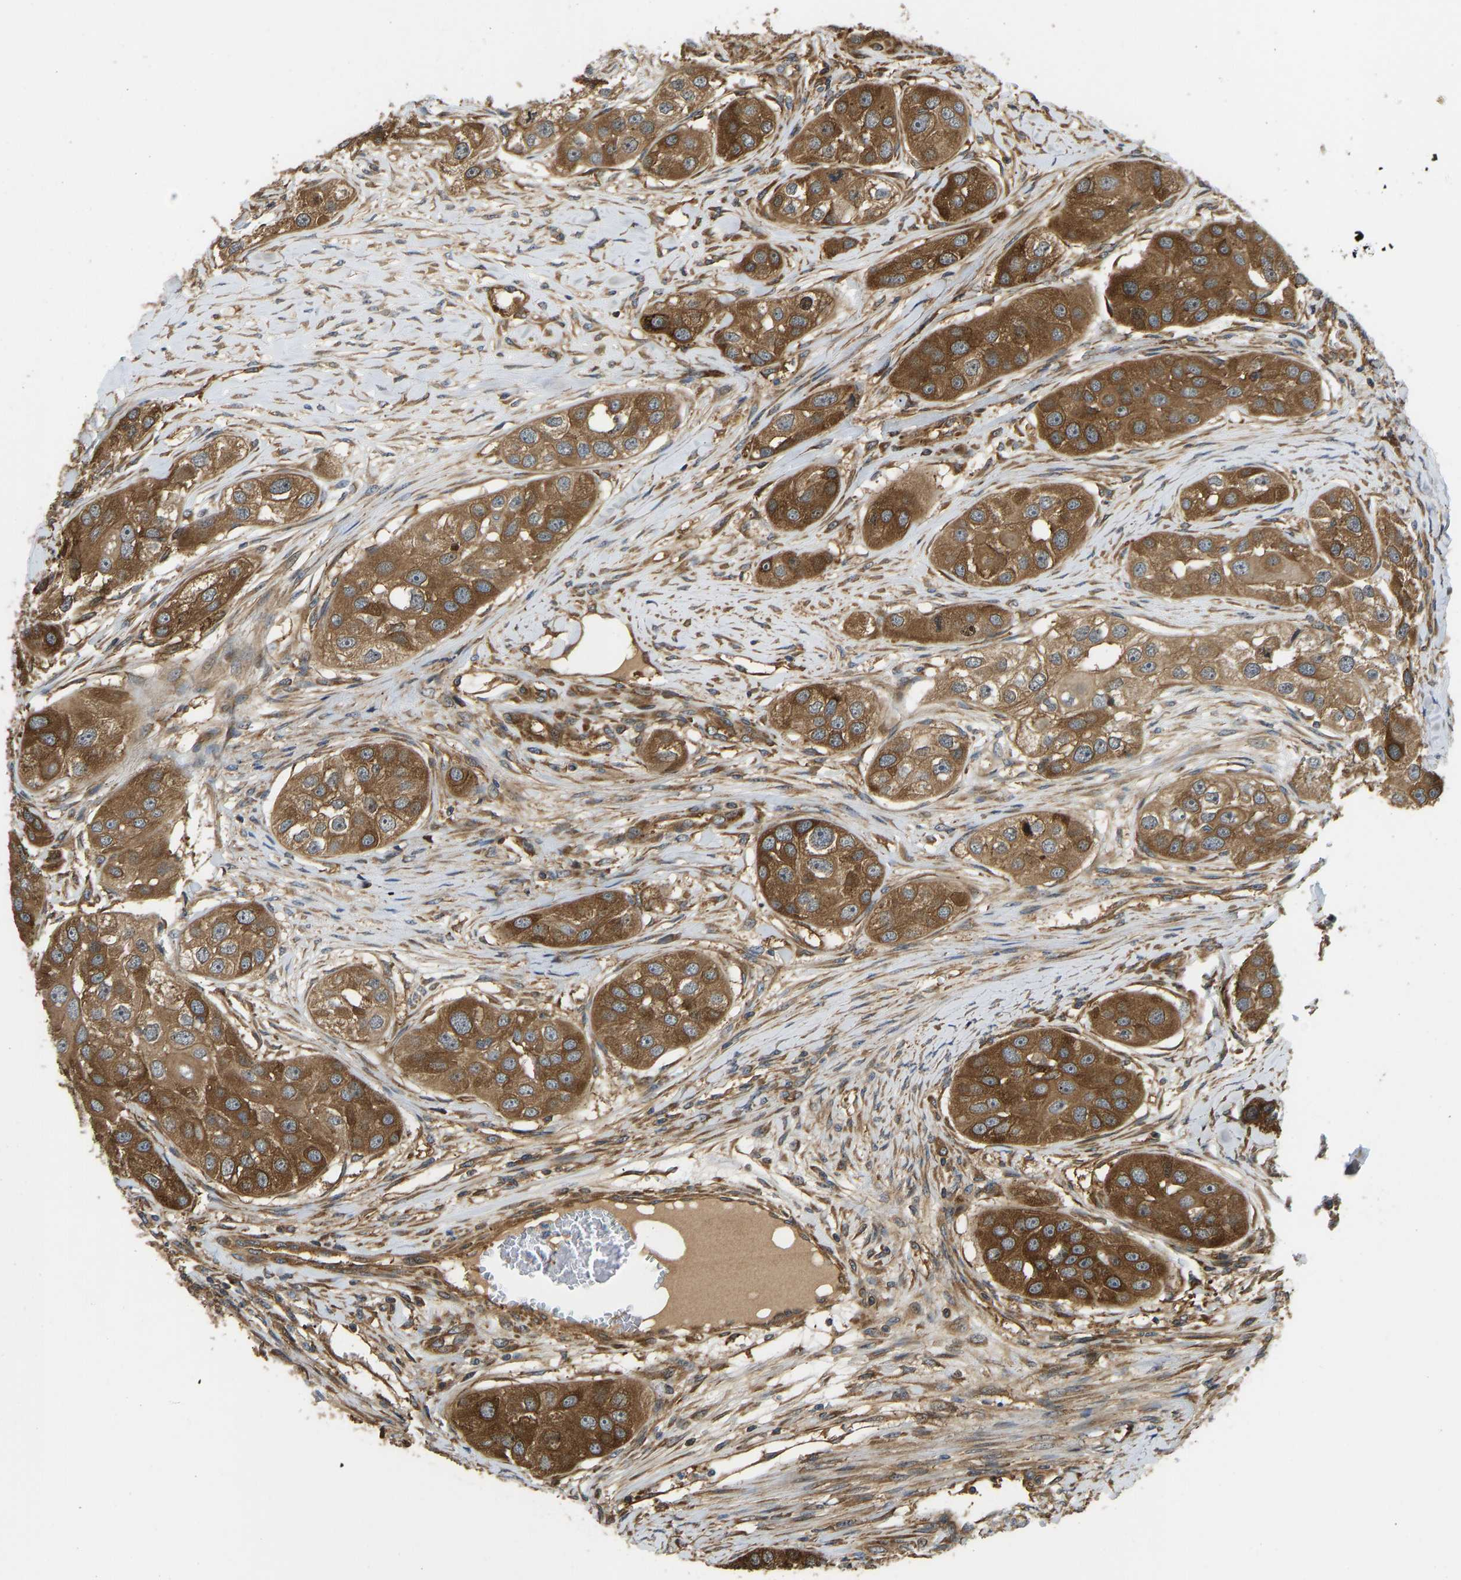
{"staining": {"intensity": "moderate", "quantity": ">75%", "location": "cytoplasmic/membranous"}, "tissue": "head and neck cancer", "cell_type": "Tumor cells", "image_type": "cancer", "snomed": [{"axis": "morphology", "description": "Normal tissue, NOS"}, {"axis": "morphology", "description": "Squamous cell carcinoma, NOS"}, {"axis": "topography", "description": "Skeletal muscle"}, {"axis": "topography", "description": "Head-Neck"}], "caption": "The micrograph displays a brown stain indicating the presence of a protein in the cytoplasmic/membranous of tumor cells in squamous cell carcinoma (head and neck).", "gene": "RASGRF2", "patient": {"sex": "male", "age": 51}}